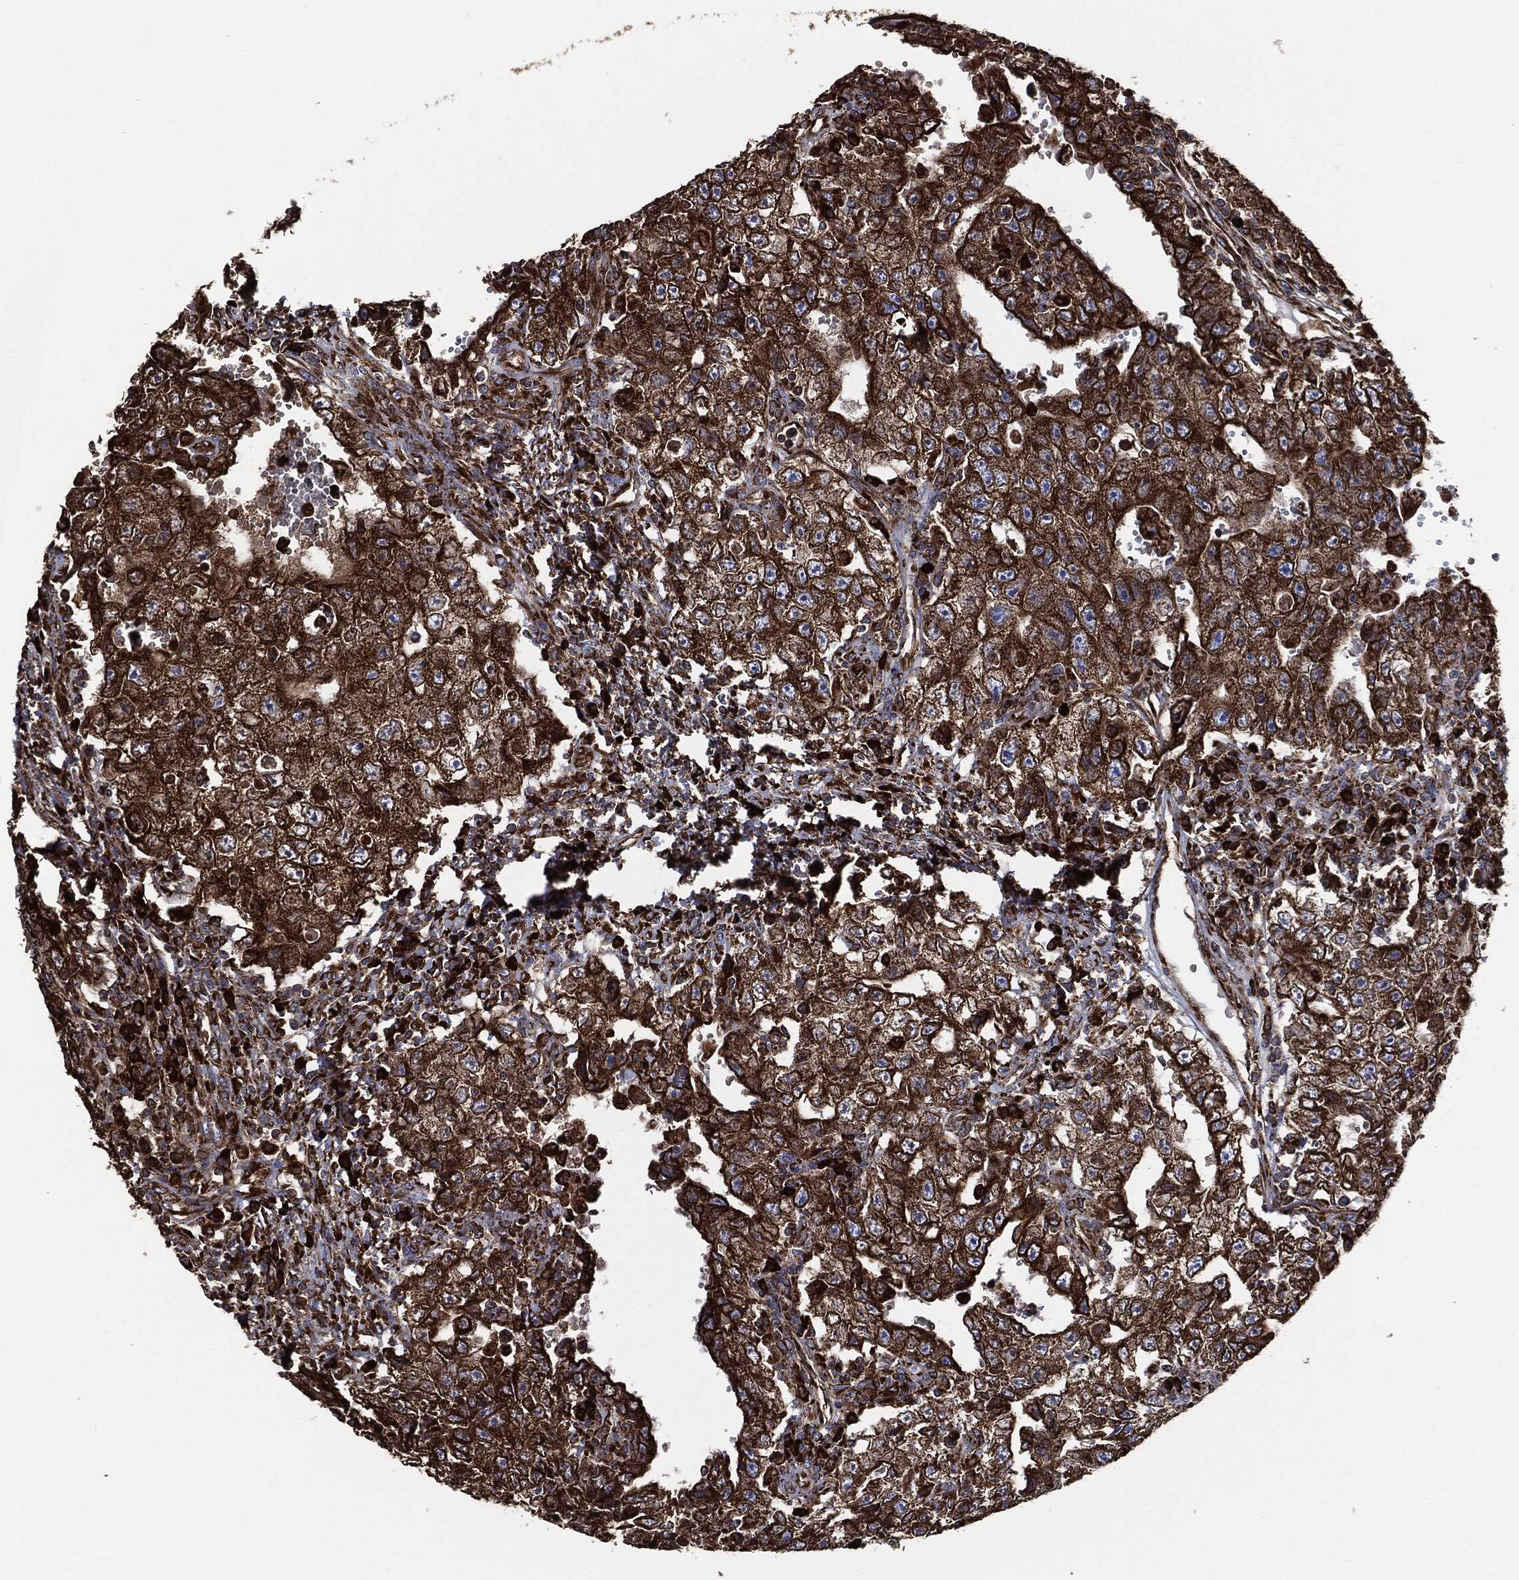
{"staining": {"intensity": "strong", "quantity": ">75%", "location": "cytoplasmic/membranous"}, "tissue": "testis cancer", "cell_type": "Tumor cells", "image_type": "cancer", "snomed": [{"axis": "morphology", "description": "Carcinoma, Embryonal, NOS"}, {"axis": "topography", "description": "Testis"}], "caption": "Embryonal carcinoma (testis) stained with a protein marker displays strong staining in tumor cells.", "gene": "AMFR", "patient": {"sex": "male", "age": 26}}